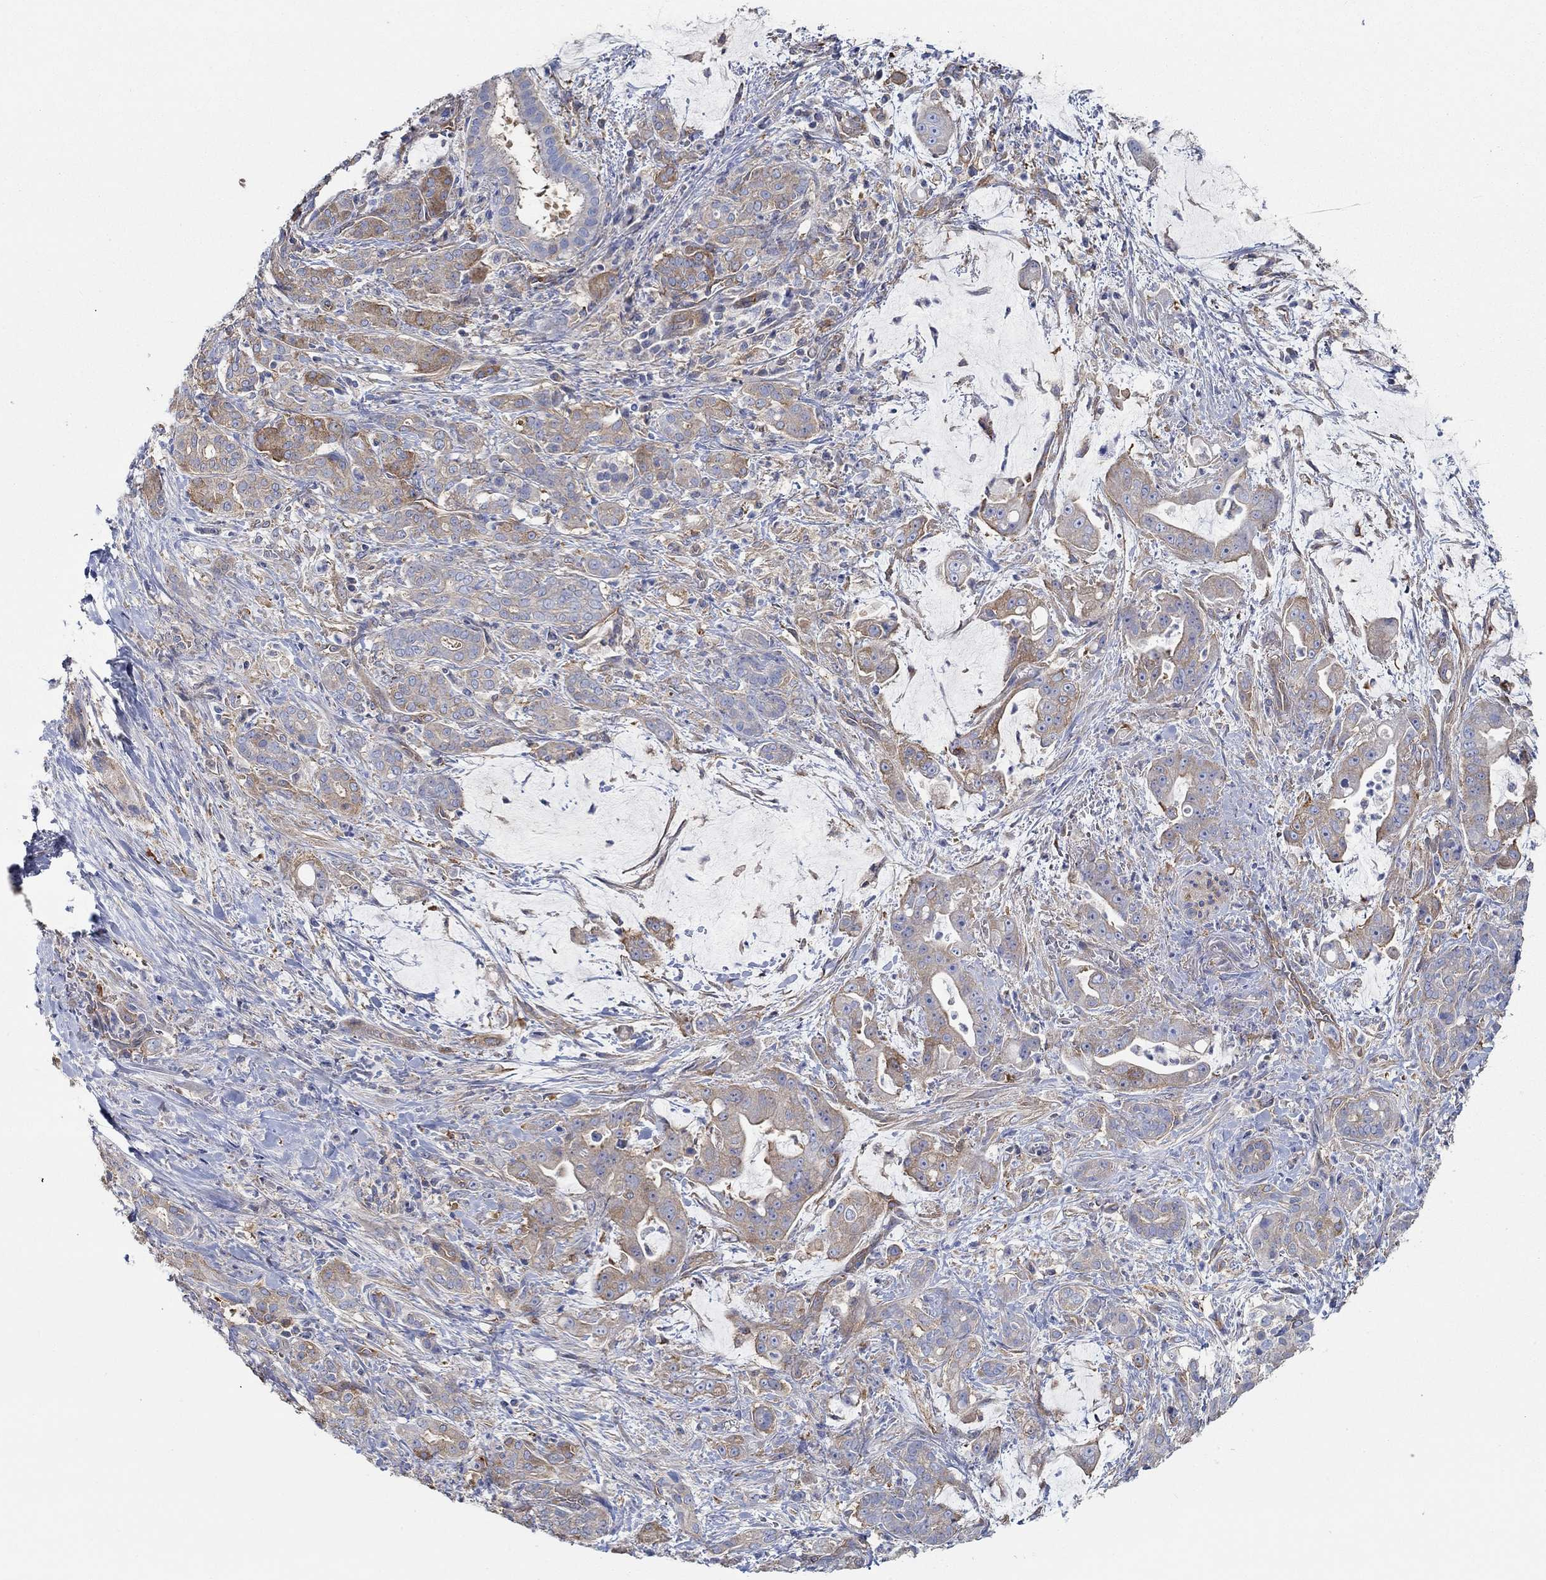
{"staining": {"intensity": "moderate", "quantity": "<25%", "location": "cytoplasmic/membranous"}, "tissue": "pancreatic cancer", "cell_type": "Tumor cells", "image_type": "cancer", "snomed": [{"axis": "morphology", "description": "Normal tissue, NOS"}, {"axis": "morphology", "description": "Inflammation, NOS"}, {"axis": "morphology", "description": "Adenocarcinoma, NOS"}, {"axis": "topography", "description": "Pancreas"}], "caption": "IHC micrograph of neoplastic tissue: human pancreatic adenocarcinoma stained using IHC demonstrates low levels of moderate protein expression localized specifically in the cytoplasmic/membranous of tumor cells, appearing as a cytoplasmic/membranous brown color.", "gene": "SPAG9", "patient": {"sex": "male", "age": 57}}